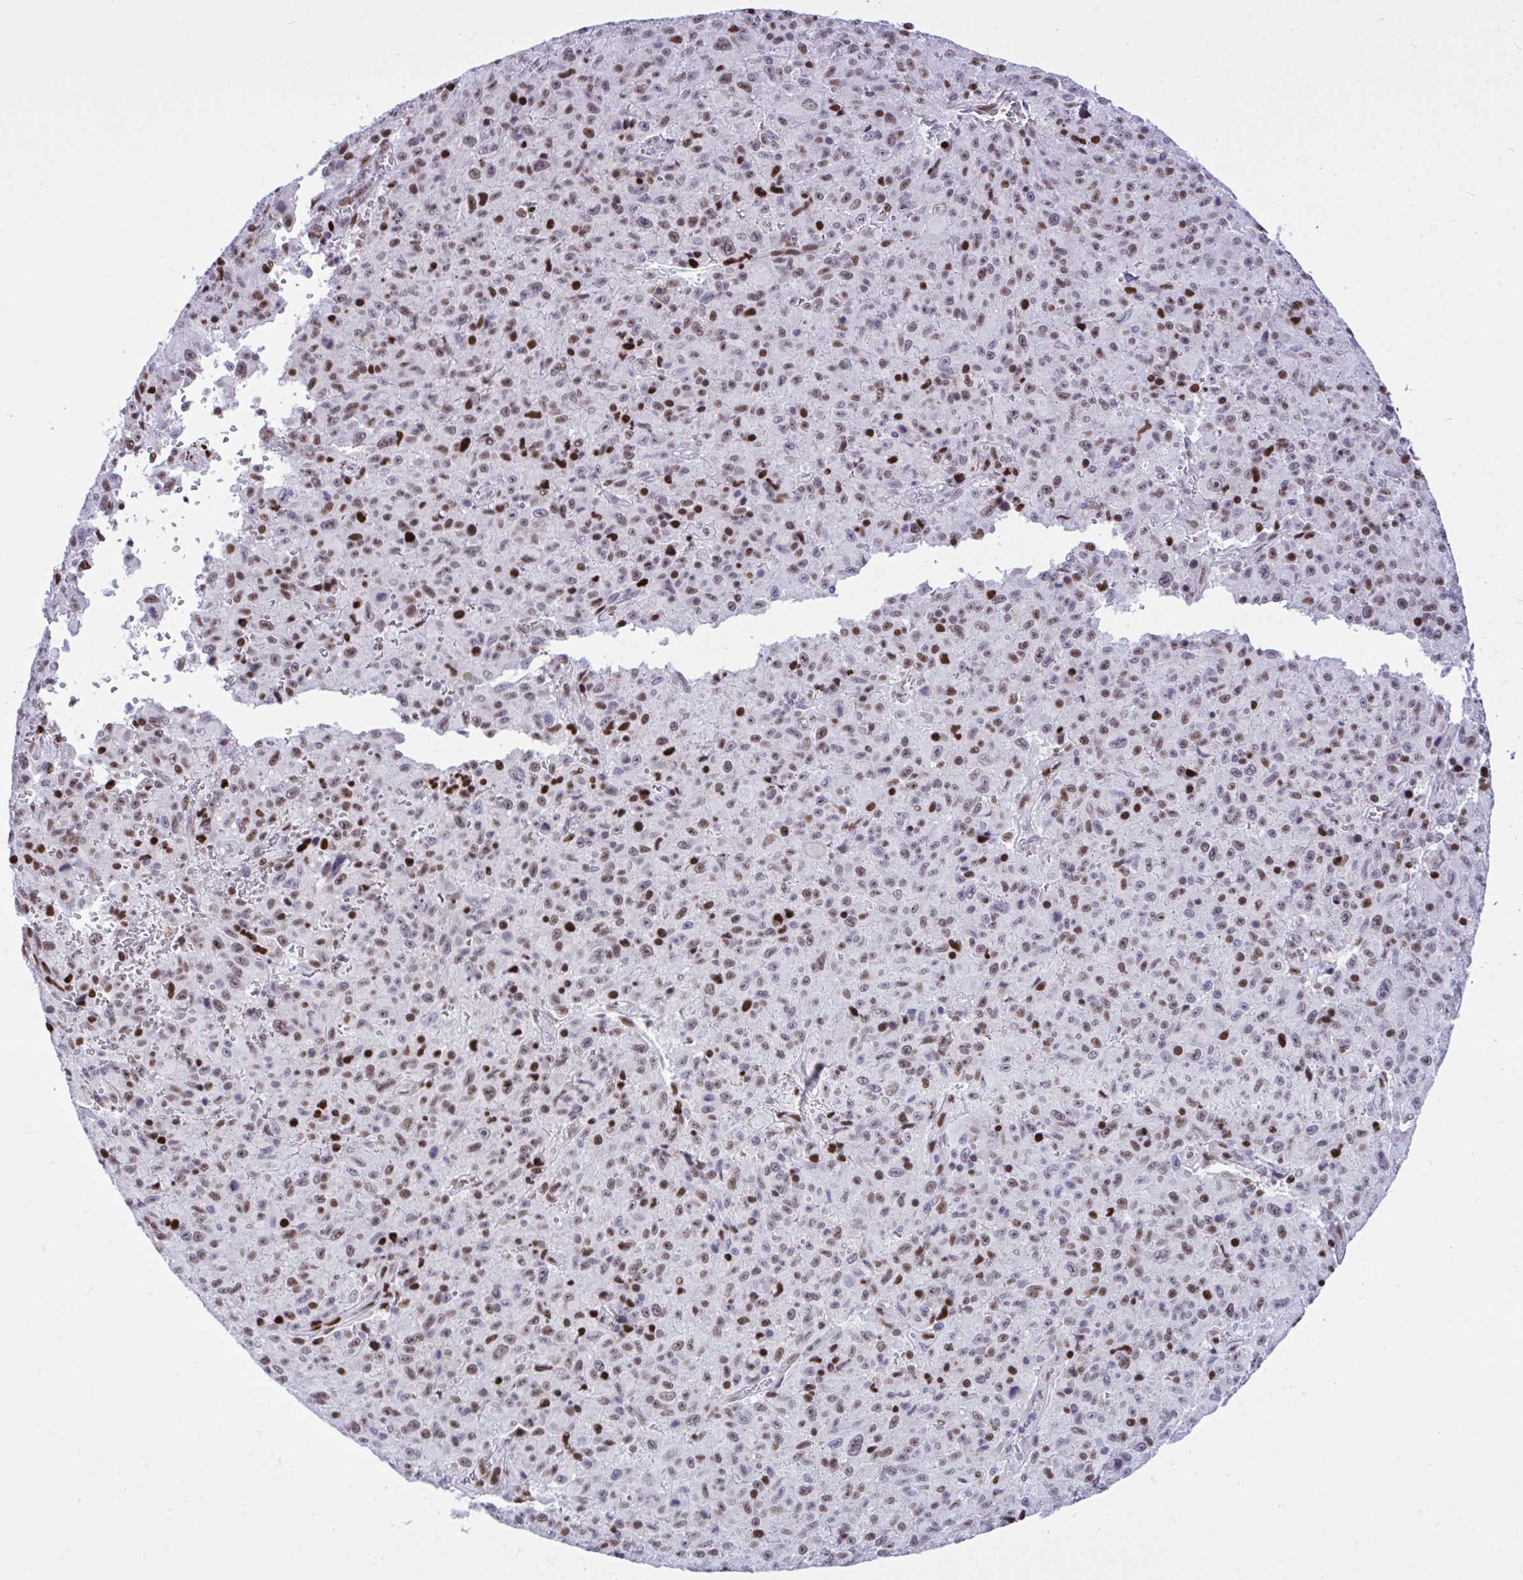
{"staining": {"intensity": "strong", "quantity": "25%-75%", "location": "nuclear"}, "tissue": "melanoma", "cell_type": "Tumor cells", "image_type": "cancer", "snomed": [{"axis": "morphology", "description": "Malignant melanoma, NOS"}, {"axis": "topography", "description": "Skin"}], "caption": "Protein expression analysis of human melanoma reveals strong nuclear positivity in about 25%-75% of tumor cells.", "gene": "C1QL2", "patient": {"sex": "male", "age": 46}}